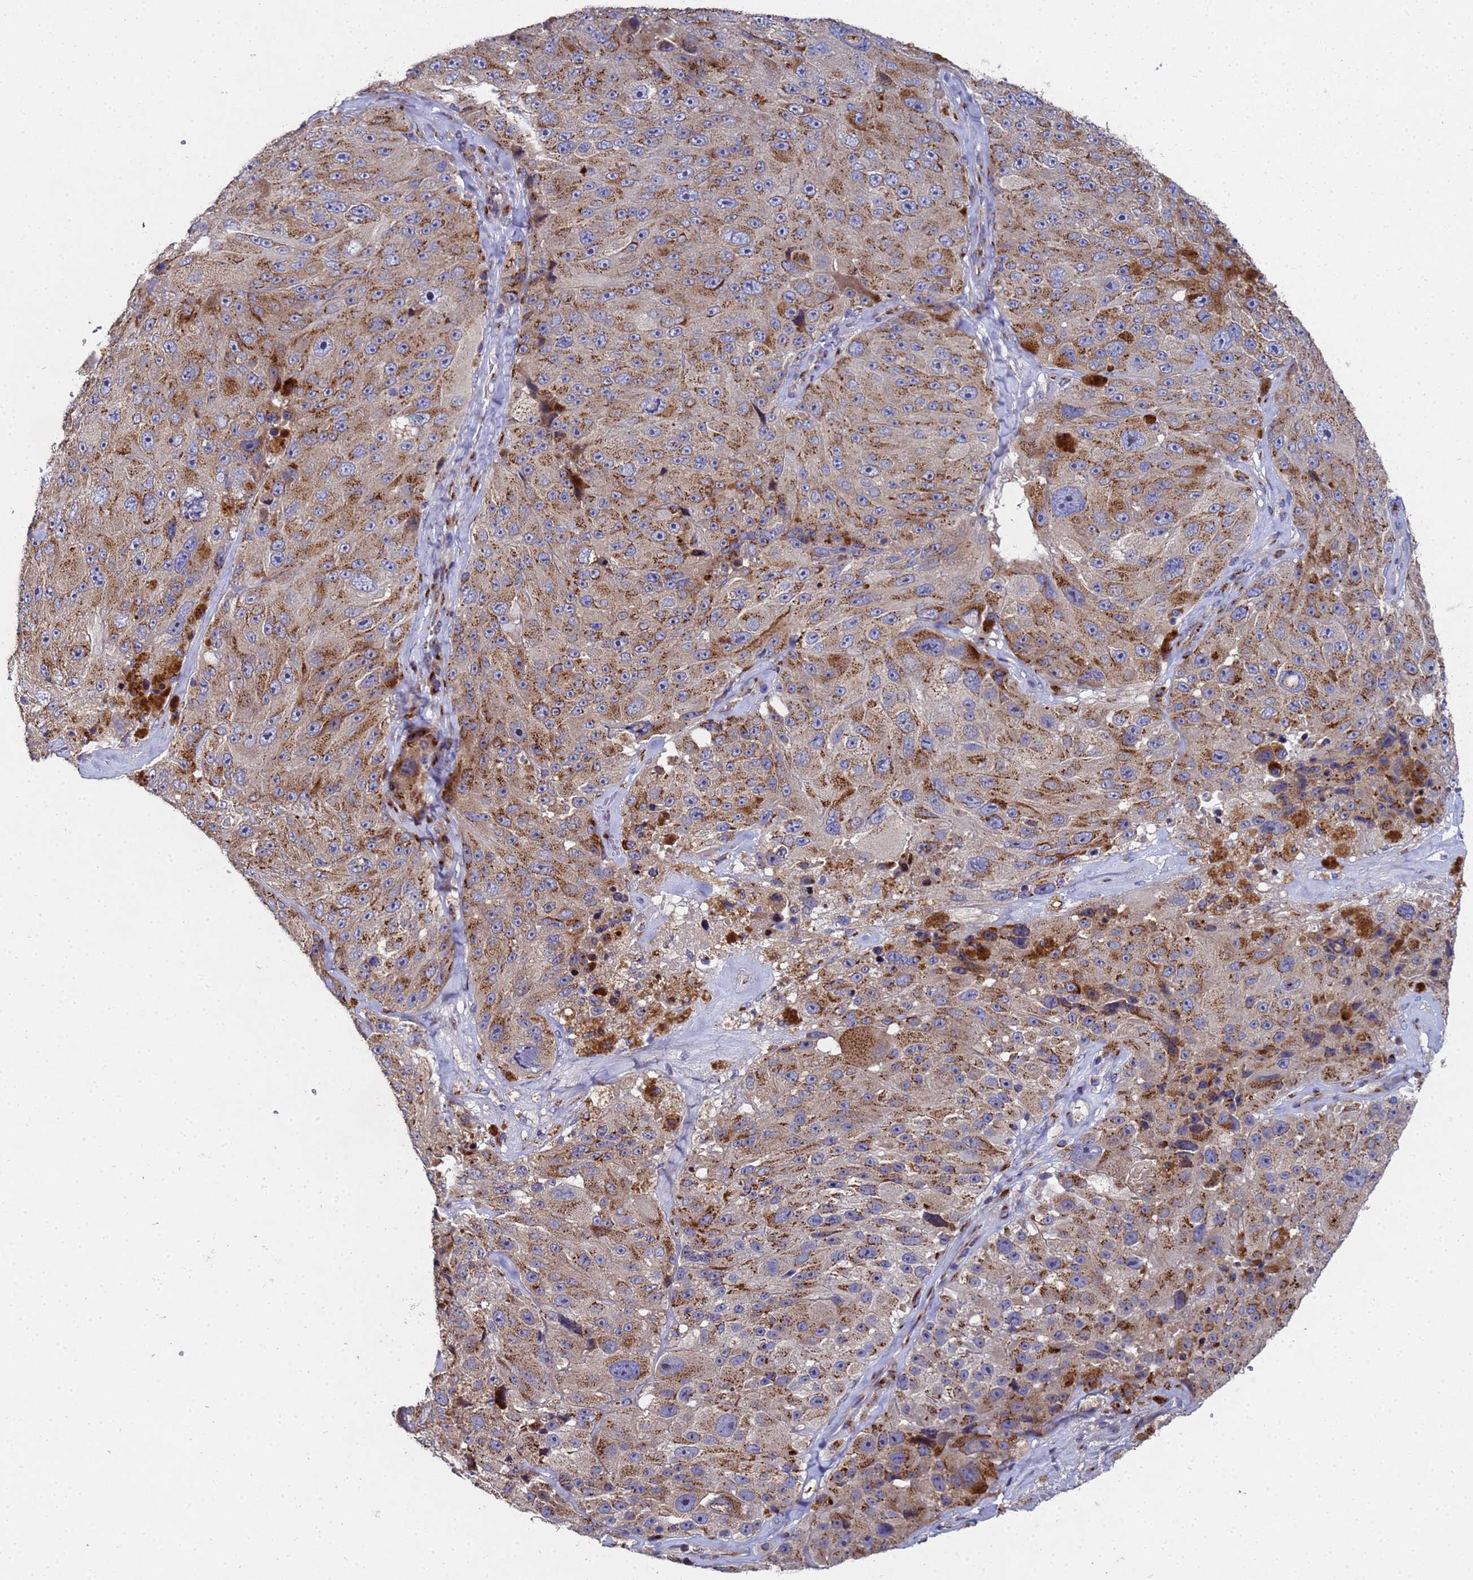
{"staining": {"intensity": "moderate", "quantity": "25%-75%", "location": "cytoplasmic/membranous"}, "tissue": "melanoma", "cell_type": "Tumor cells", "image_type": "cancer", "snomed": [{"axis": "morphology", "description": "Malignant melanoma, Metastatic site"}, {"axis": "topography", "description": "Lymph node"}], "caption": "About 25%-75% of tumor cells in malignant melanoma (metastatic site) exhibit moderate cytoplasmic/membranous protein positivity as visualized by brown immunohistochemical staining.", "gene": "NSUN6", "patient": {"sex": "male", "age": 62}}